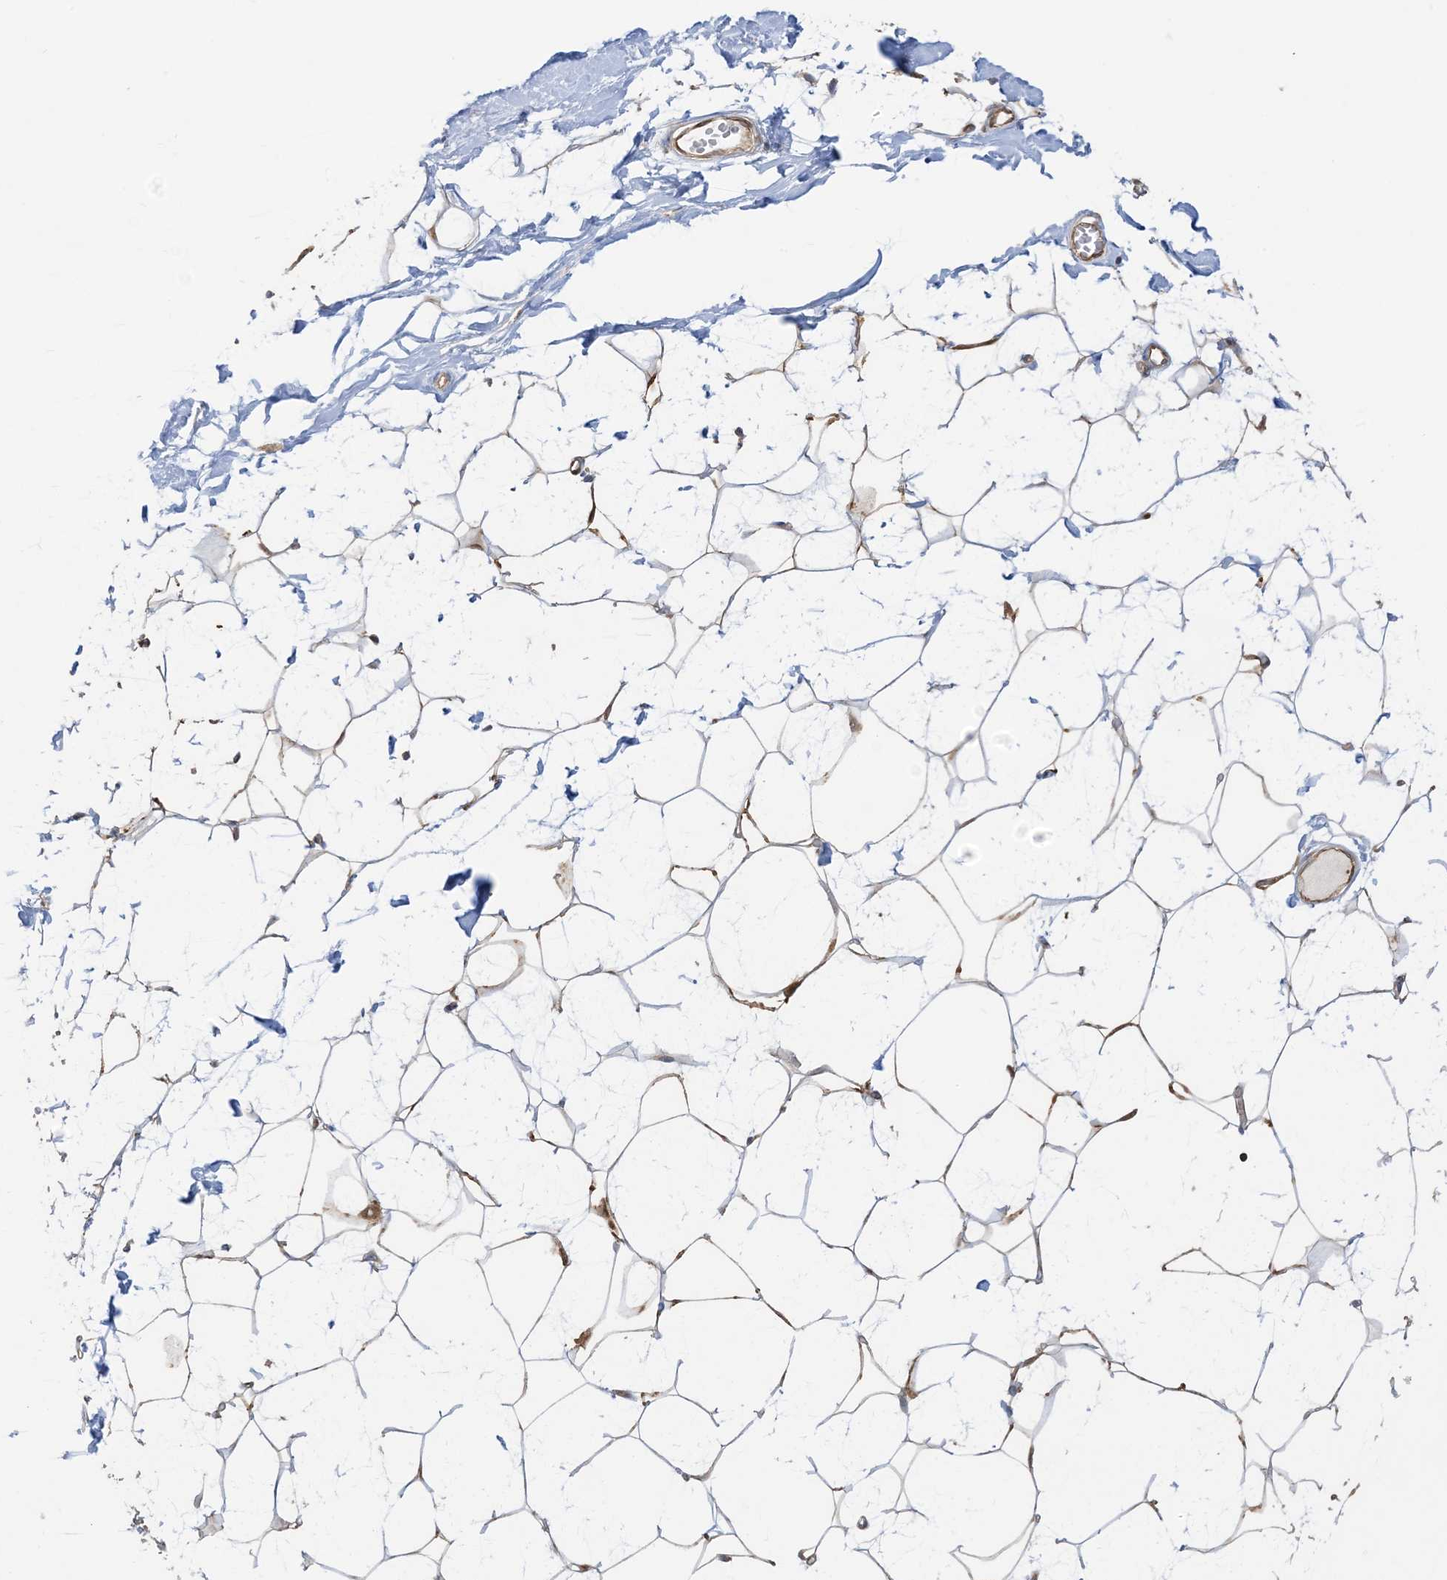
{"staining": {"intensity": "moderate", "quantity": "25%-75%", "location": "cytoplasmic/membranous"}, "tissue": "breast", "cell_type": "Adipocytes", "image_type": "normal", "snomed": [{"axis": "morphology", "description": "Normal tissue, NOS"}, {"axis": "topography", "description": "Breast"}], "caption": "Immunohistochemistry image of unremarkable breast stained for a protein (brown), which demonstrates medium levels of moderate cytoplasmic/membranous expression in about 25%-75% of adipocytes.", "gene": "SRP72", "patient": {"sex": "female", "age": 26}}